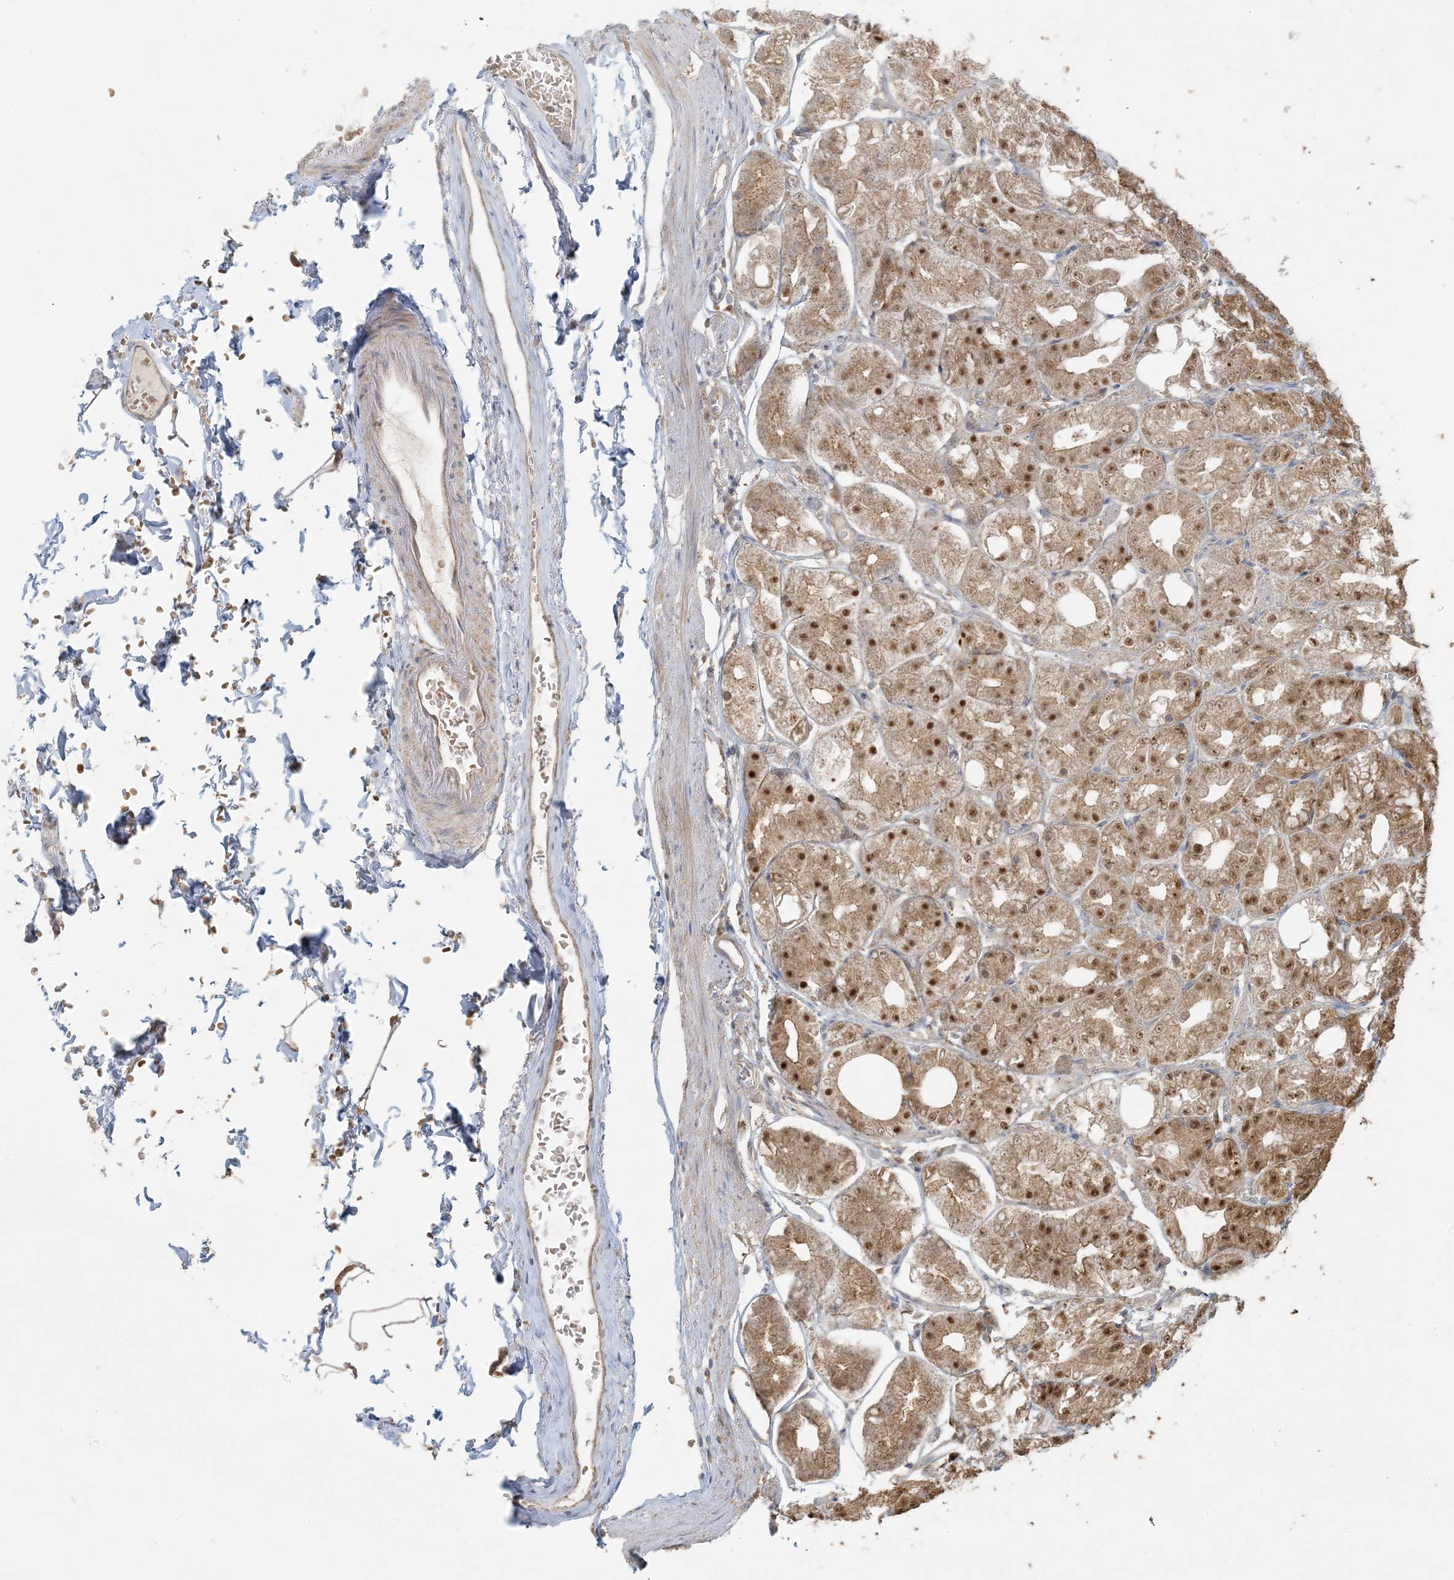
{"staining": {"intensity": "moderate", "quantity": ">75%", "location": "cytoplasmic/membranous,nuclear"}, "tissue": "stomach", "cell_type": "Glandular cells", "image_type": "normal", "snomed": [{"axis": "morphology", "description": "Normal tissue, NOS"}, {"axis": "topography", "description": "Stomach, lower"}], "caption": "Benign stomach displays moderate cytoplasmic/membranous,nuclear staining in approximately >75% of glandular cells, visualized by immunohistochemistry. Nuclei are stained in blue.", "gene": "HACL1", "patient": {"sex": "male", "age": 71}}